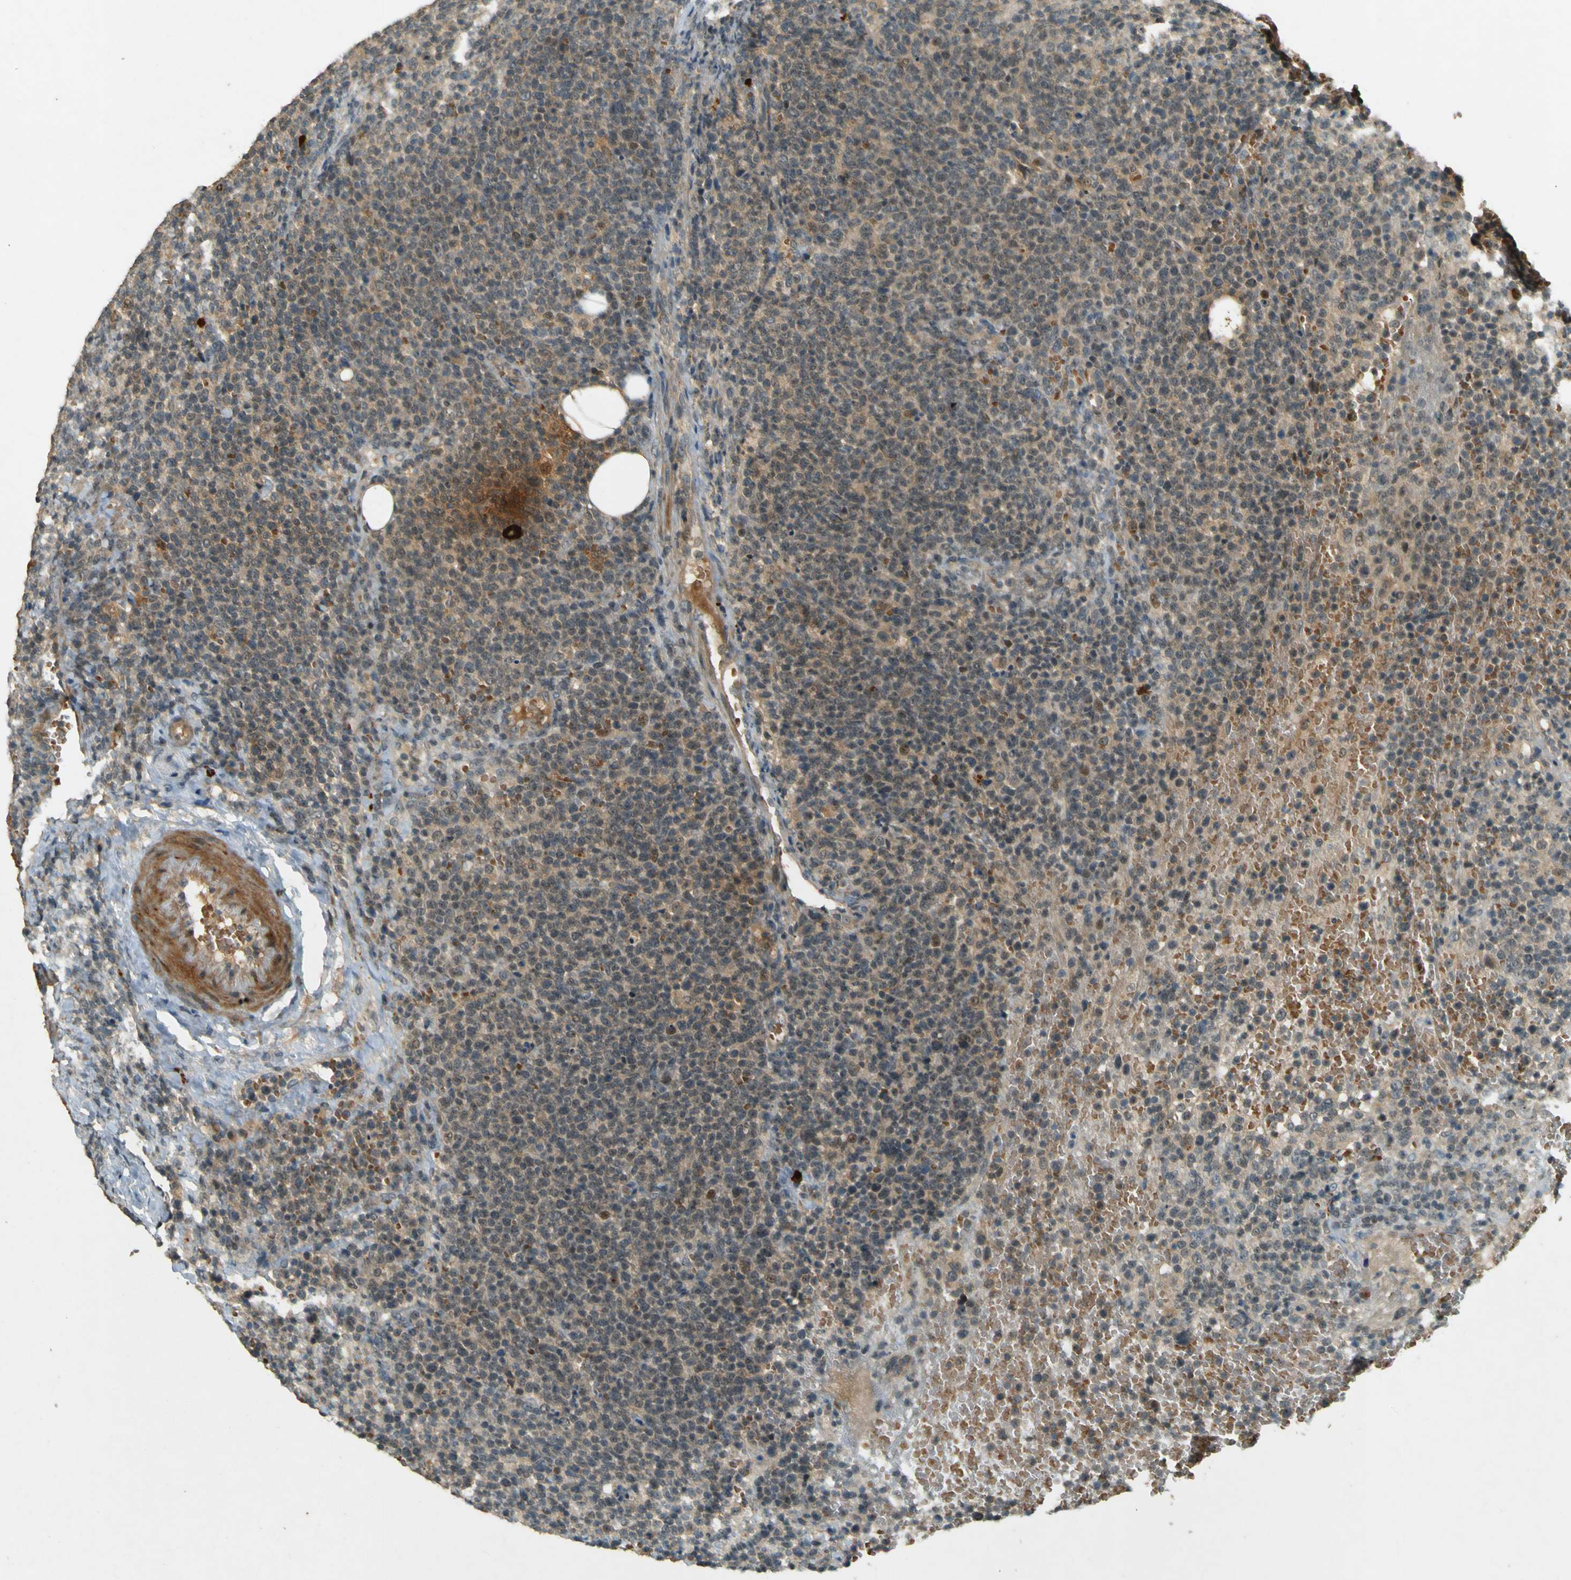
{"staining": {"intensity": "negative", "quantity": "none", "location": "none"}, "tissue": "lymphoma", "cell_type": "Tumor cells", "image_type": "cancer", "snomed": [{"axis": "morphology", "description": "Malignant lymphoma, non-Hodgkin's type, High grade"}, {"axis": "topography", "description": "Lymph node"}], "caption": "The IHC micrograph has no significant staining in tumor cells of lymphoma tissue.", "gene": "MPDZ", "patient": {"sex": "male", "age": 61}}